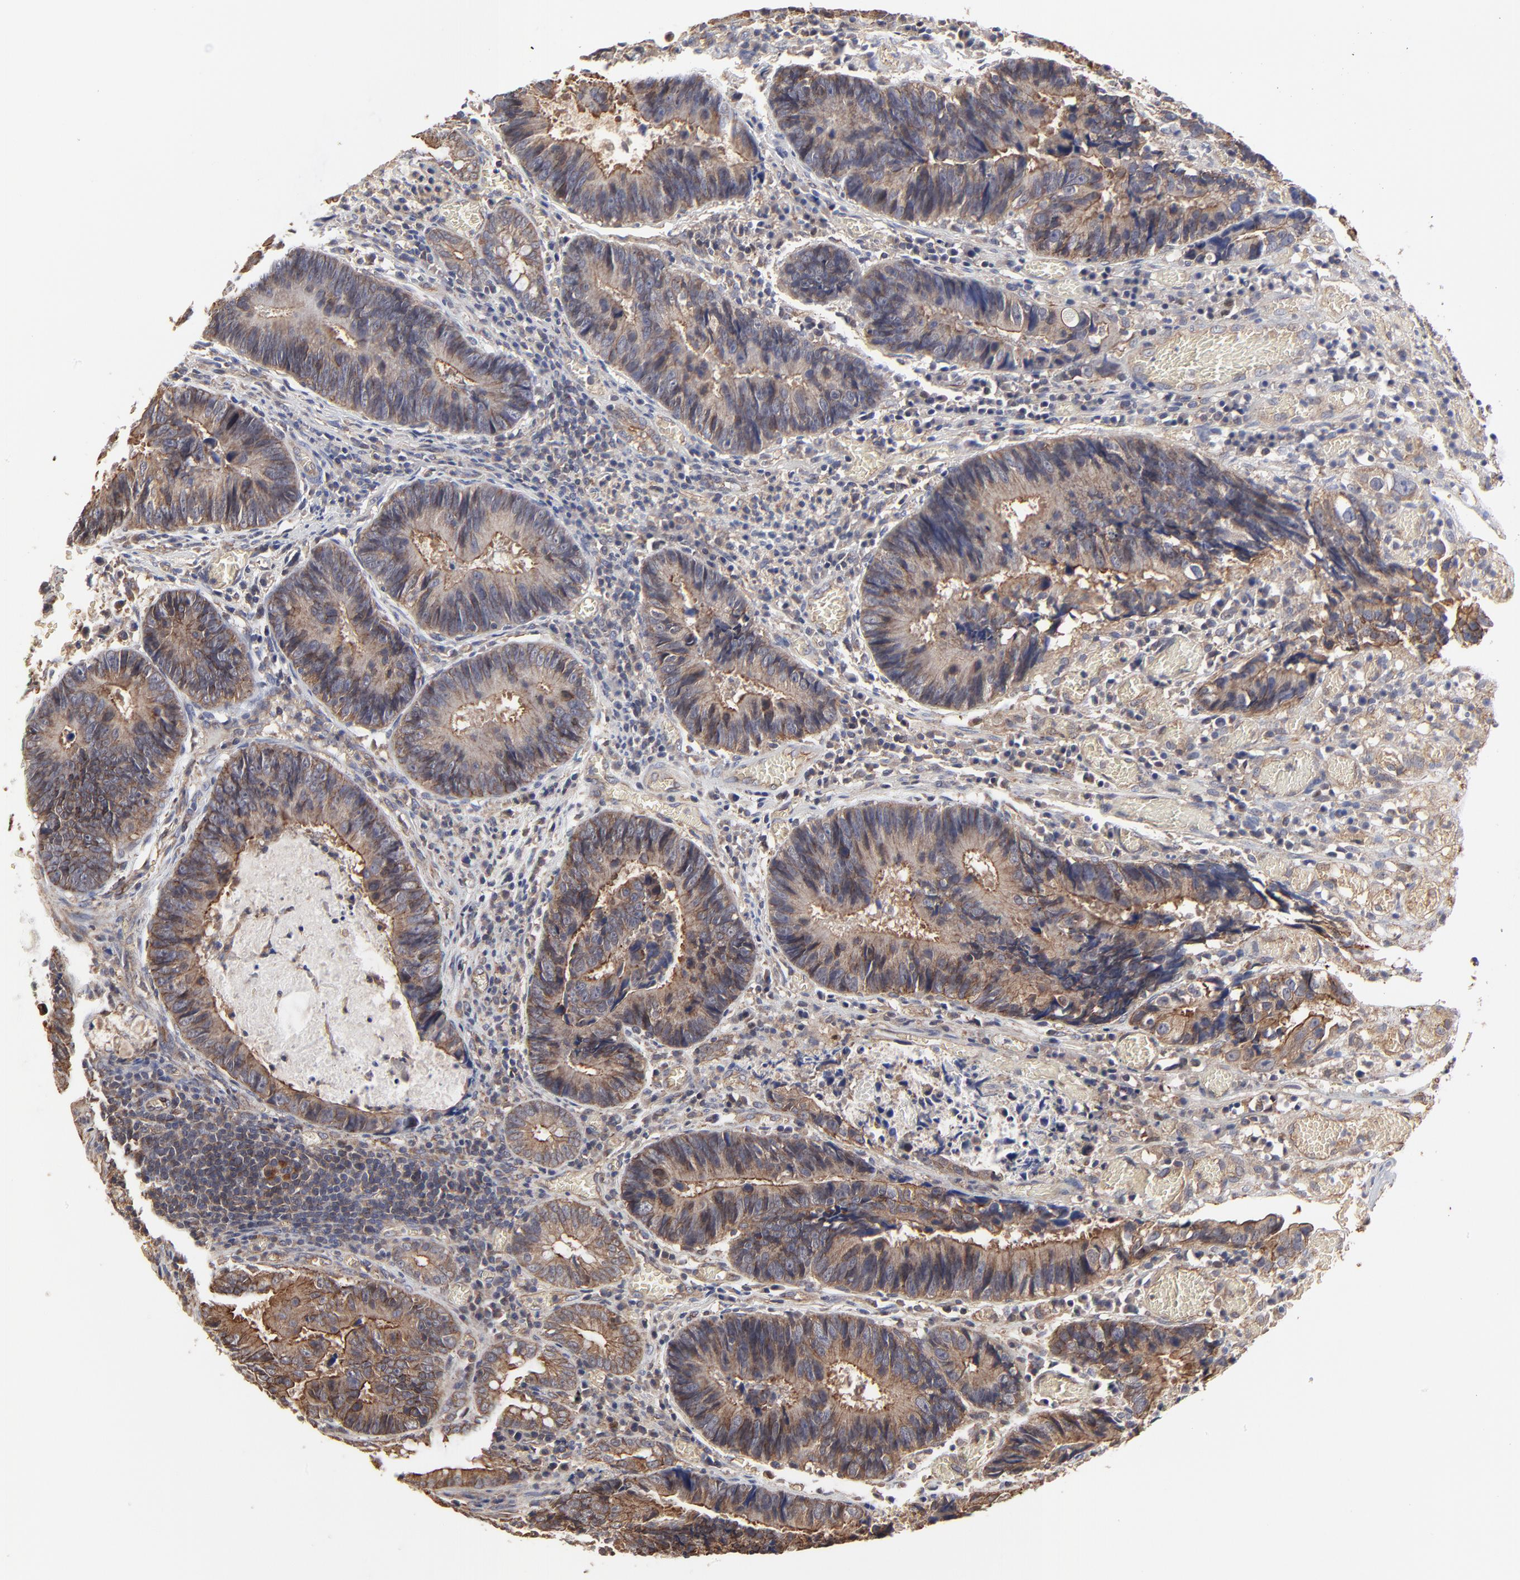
{"staining": {"intensity": "moderate", "quantity": ">75%", "location": "cytoplasmic/membranous"}, "tissue": "colorectal cancer", "cell_type": "Tumor cells", "image_type": "cancer", "snomed": [{"axis": "morphology", "description": "Adenocarcinoma, NOS"}, {"axis": "topography", "description": "Rectum"}], "caption": "A brown stain highlights moderate cytoplasmic/membranous staining of a protein in human colorectal adenocarcinoma tumor cells.", "gene": "ARMT1", "patient": {"sex": "female", "age": 98}}